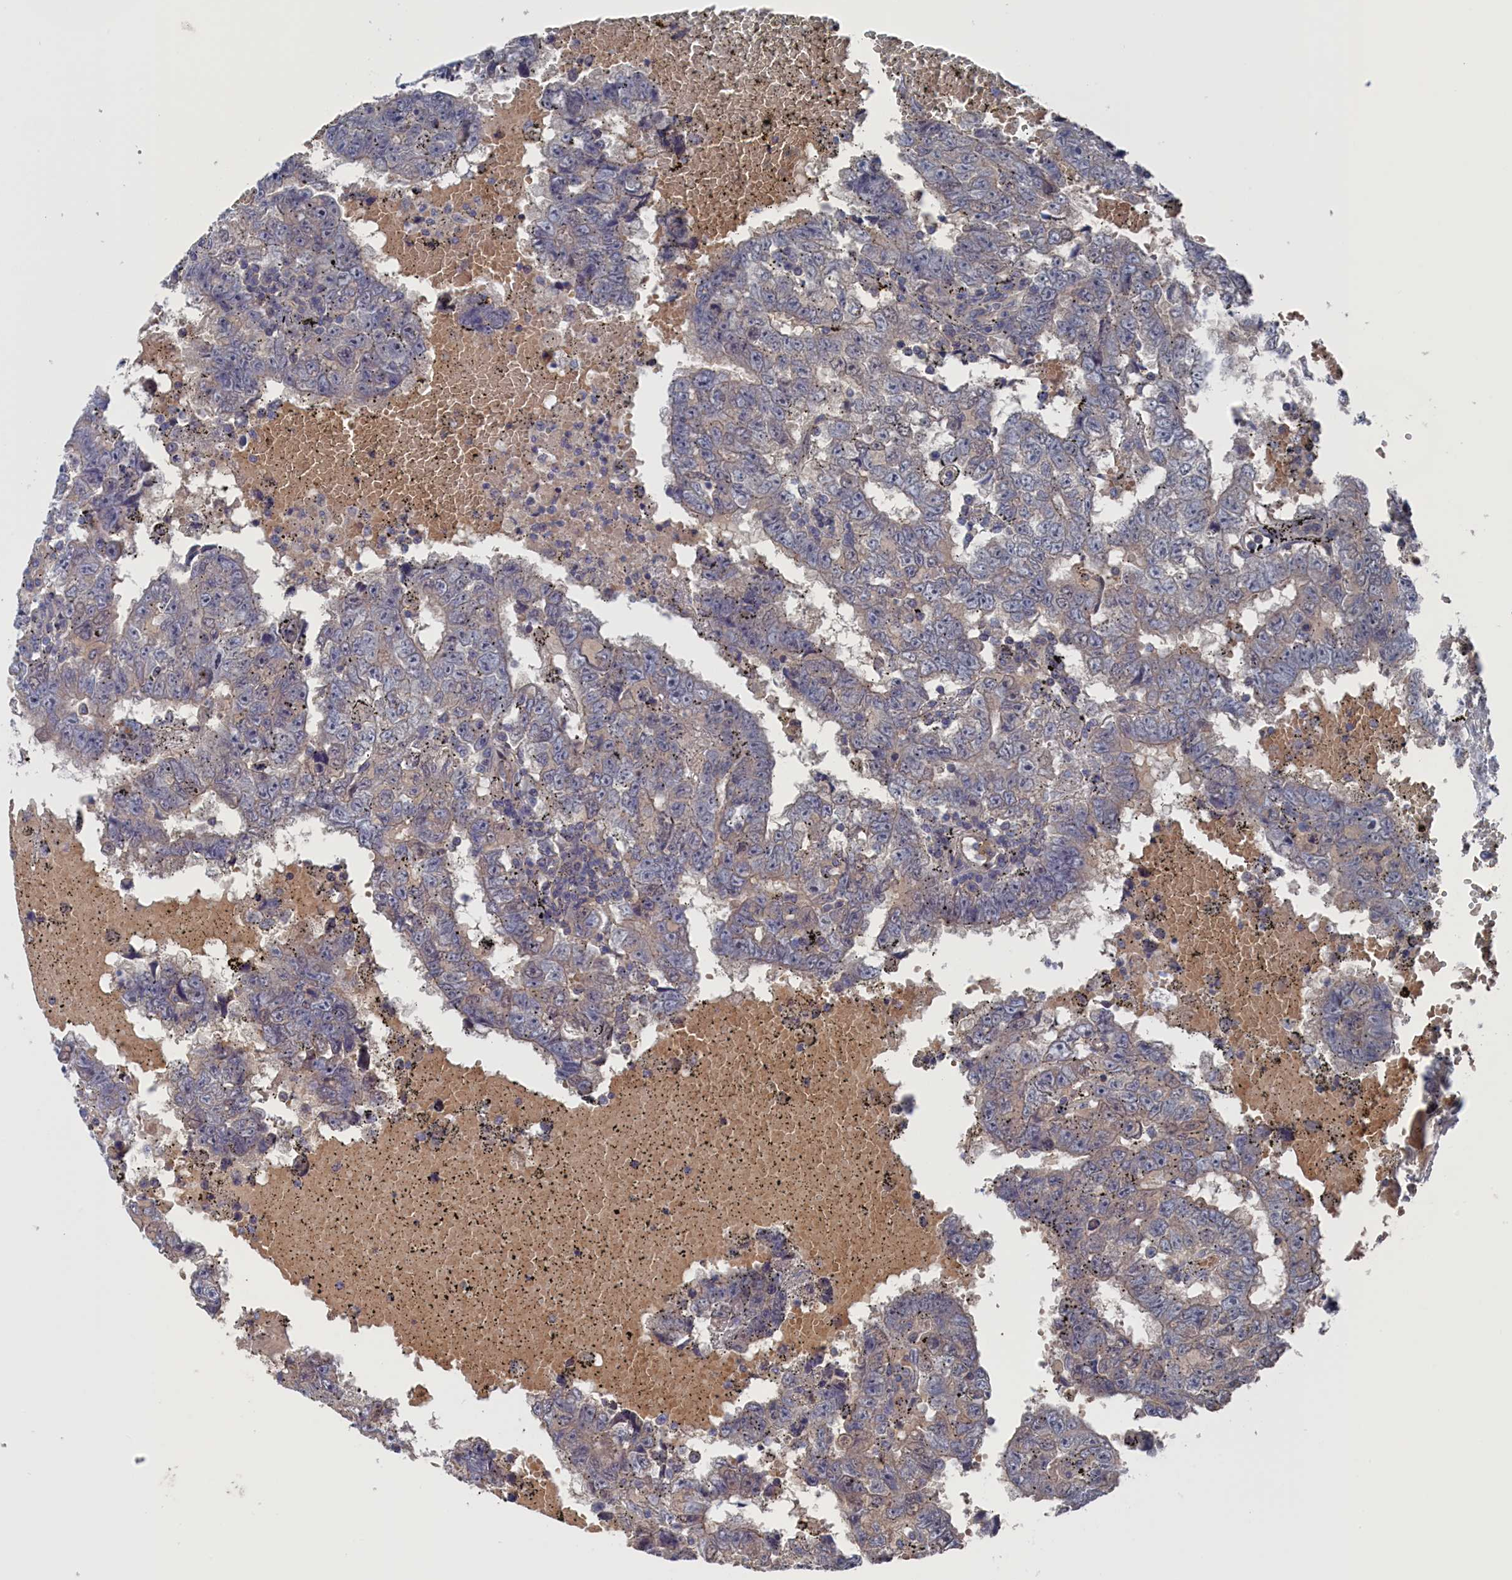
{"staining": {"intensity": "negative", "quantity": "none", "location": "none"}, "tissue": "testis cancer", "cell_type": "Tumor cells", "image_type": "cancer", "snomed": [{"axis": "morphology", "description": "Carcinoma, Embryonal, NOS"}, {"axis": "topography", "description": "Testis"}], "caption": "An immunohistochemistry histopathology image of testis cancer (embryonal carcinoma) is shown. There is no staining in tumor cells of testis cancer (embryonal carcinoma).", "gene": "NUTF2", "patient": {"sex": "male", "age": 25}}